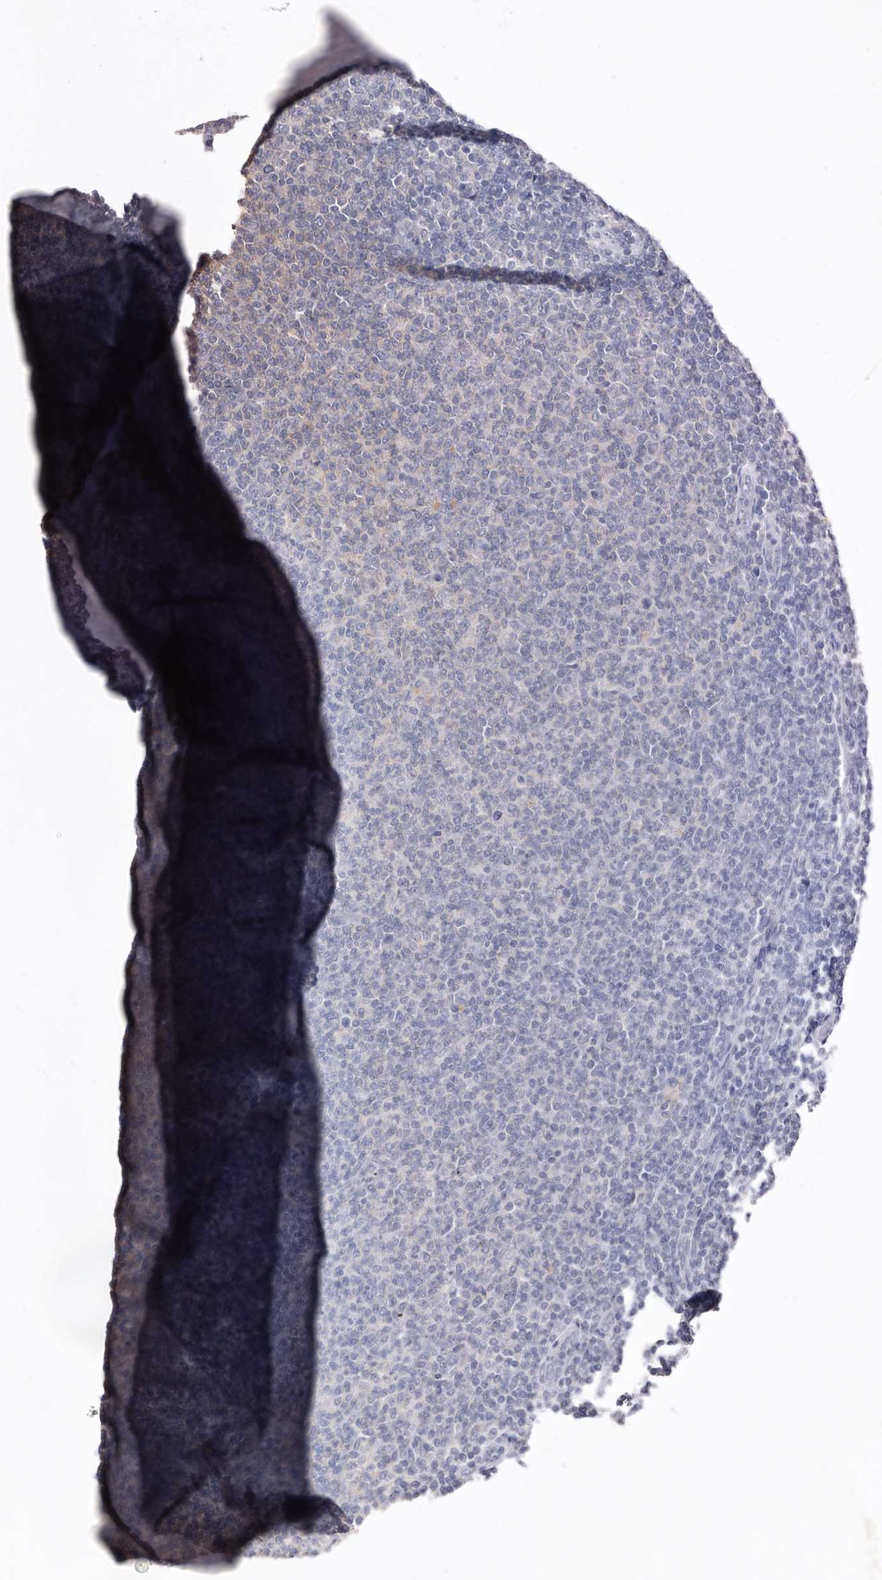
{"staining": {"intensity": "negative", "quantity": "none", "location": "none"}, "tissue": "lymphoma", "cell_type": "Tumor cells", "image_type": "cancer", "snomed": [{"axis": "morphology", "description": "Malignant lymphoma, non-Hodgkin's type, Low grade"}, {"axis": "topography", "description": "Lymph node"}], "caption": "Image shows no protein expression in tumor cells of low-grade malignant lymphoma, non-Hodgkin's type tissue.", "gene": "RWDD1", "patient": {"sex": "male", "age": 66}}